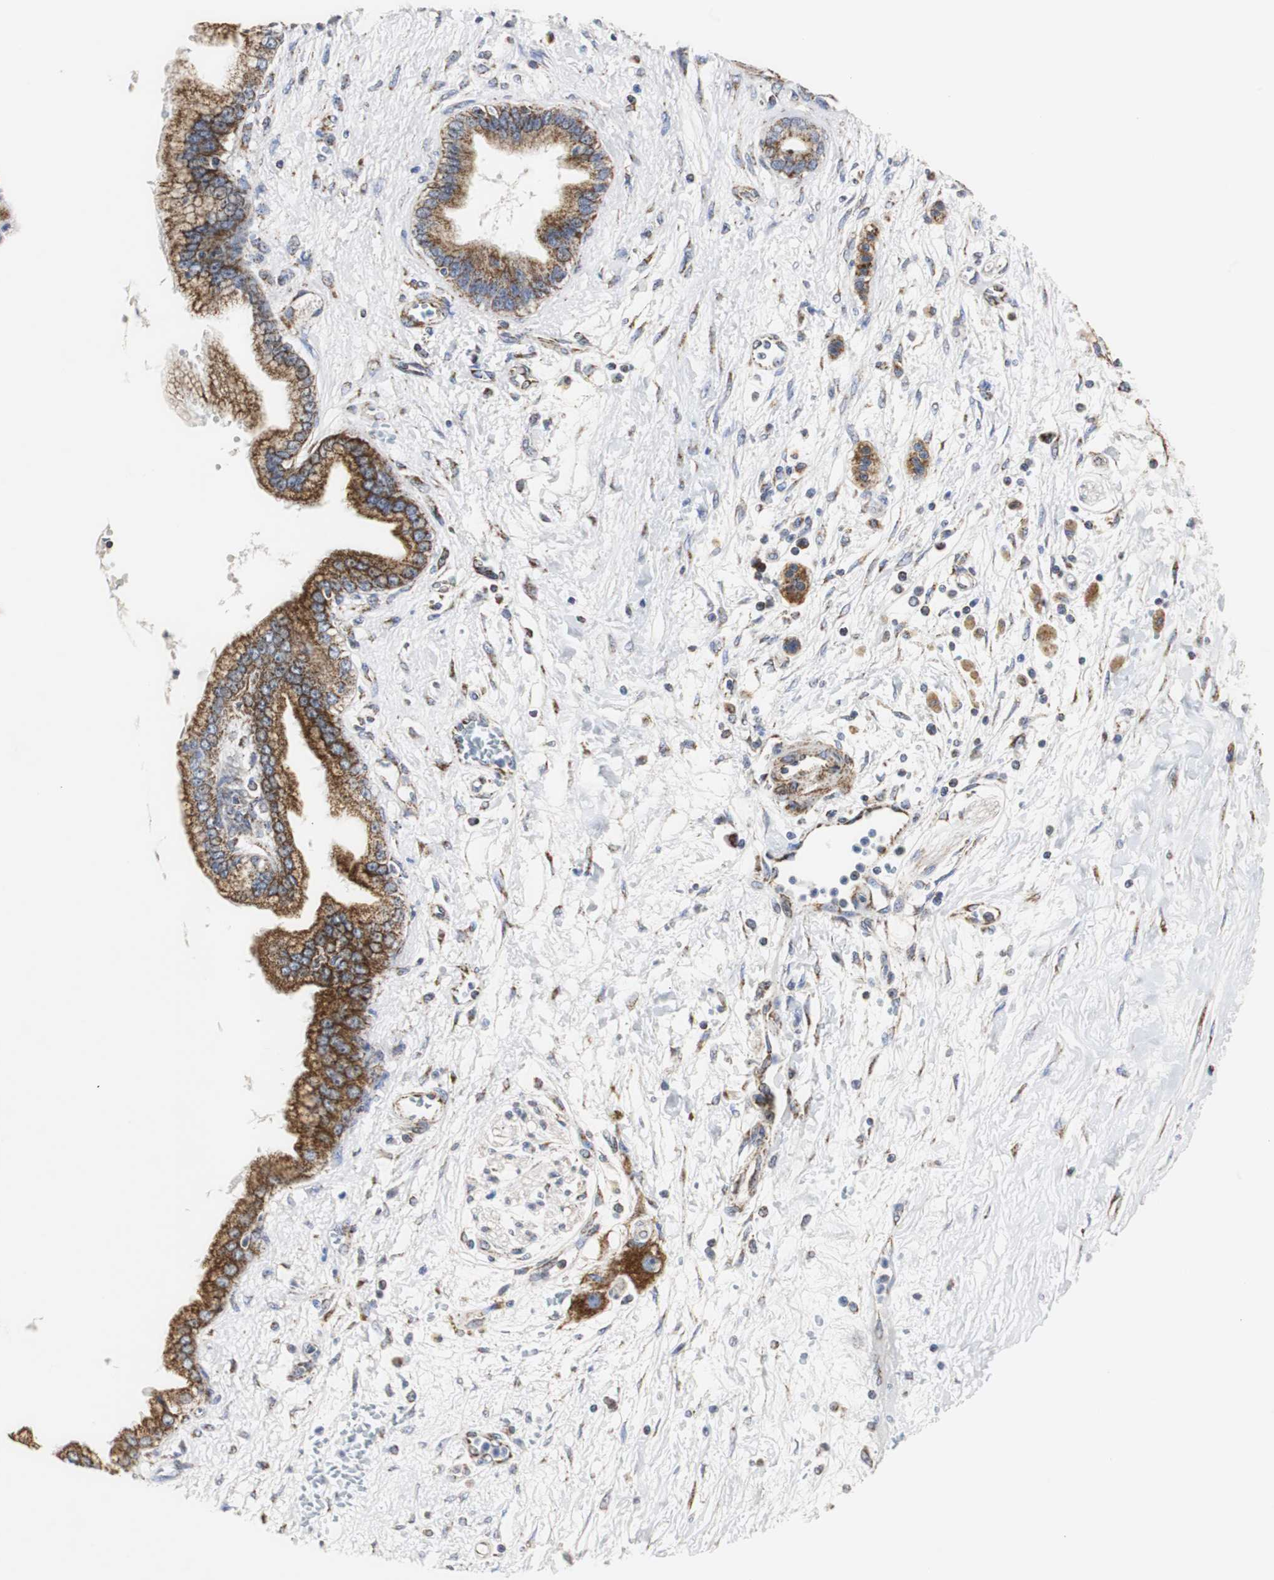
{"staining": {"intensity": "strong", "quantity": "25%-75%", "location": "cytoplasmic/membranous"}, "tissue": "pancreatic cancer", "cell_type": "Tumor cells", "image_type": "cancer", "snomed": [{"axis": "morphology", "description": "Adenocarcinoma, NOS"}, {"axis": "topography", "description": "Pancreas"}], "caption": "Tumor cells show high levels of strong cytoplasmic/membranous staining in approximately 25%-75% of cells in human pancreatic cancer (adenocarcinoma).", "gene": "HSD17B10", "patient": {"sex": "male", "age": 59}}